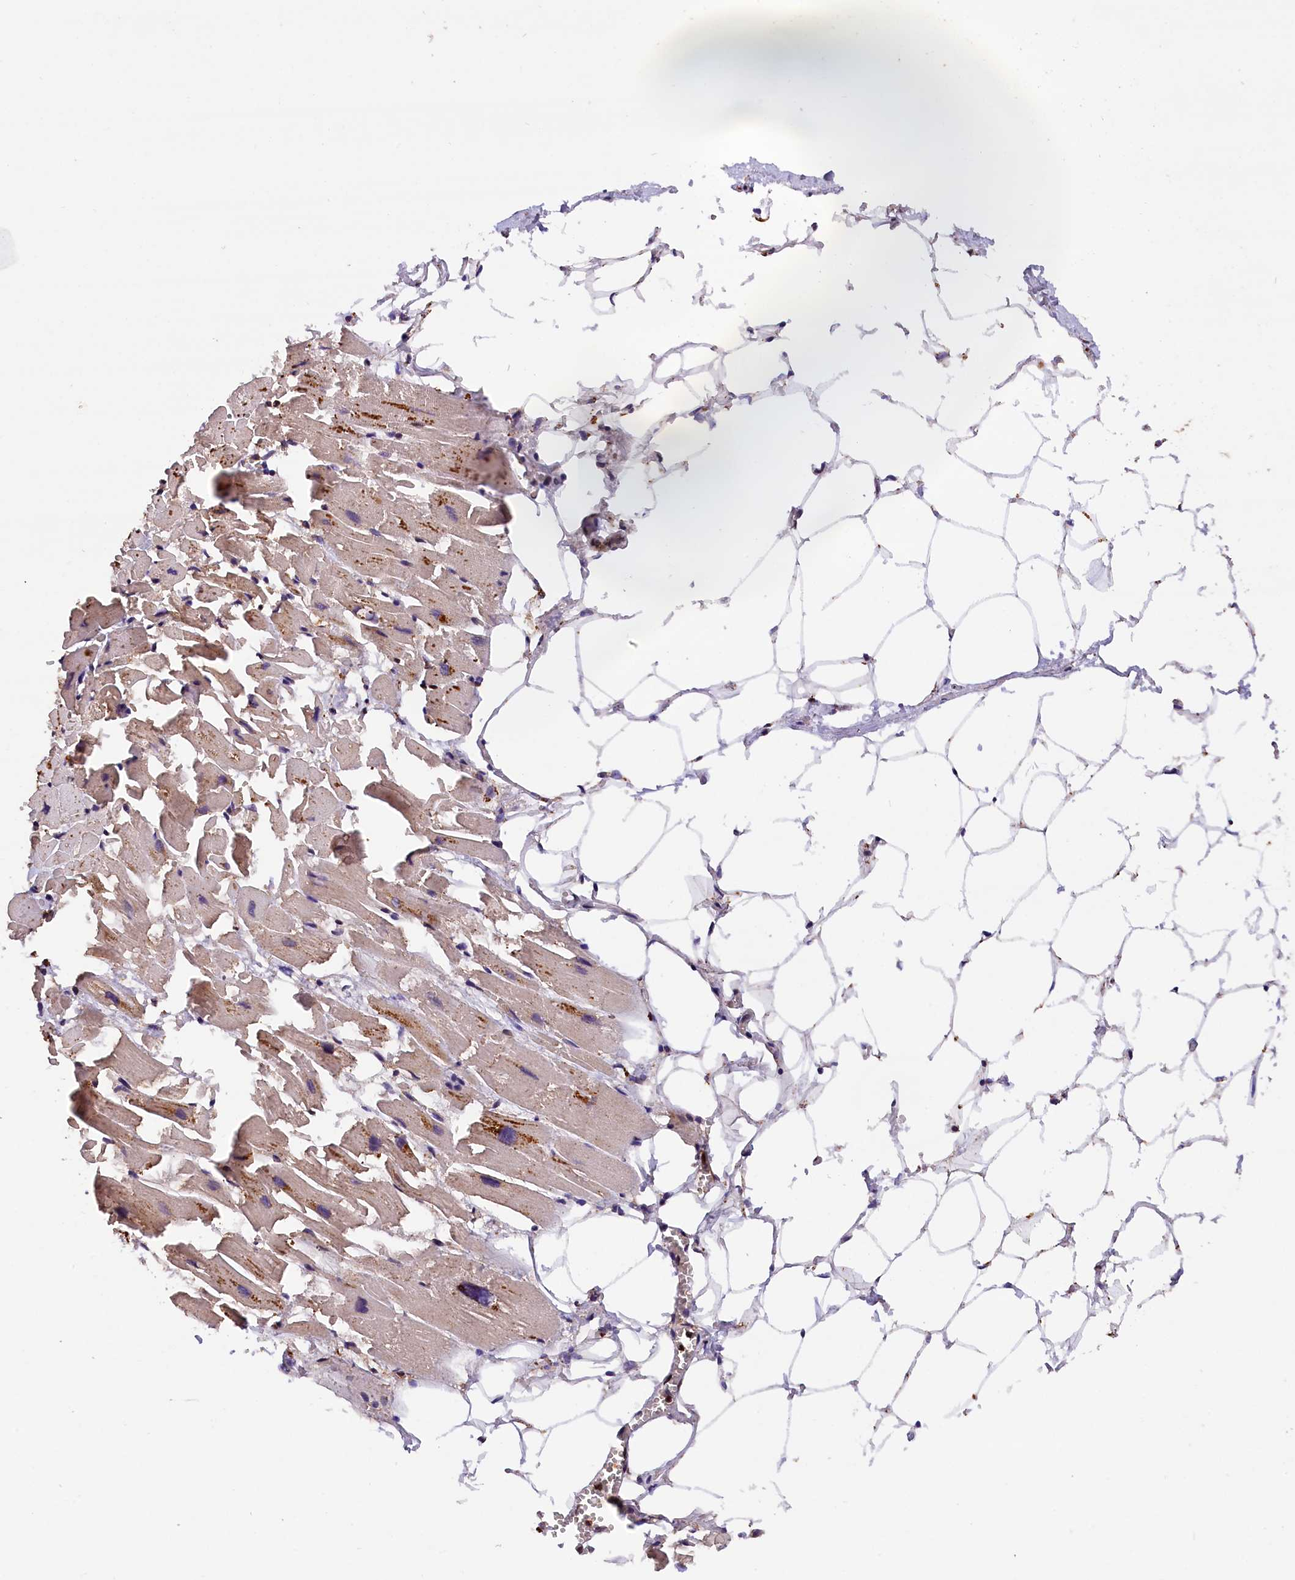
{"staining": {"intensity": "moderate", "quantity": "<25%", "location": "cytoplasmic/membranous,nuclear"}, "tissue": "heart muscle", "cell_type": "Cardiomyocytes", "image_type": "normal", "snomed": [{"axis": "morphology", "description": "Normal tissue, NOS"}, {"axis": "topography", "description": "Heart"}], "caption": "Cardiomyocytes exhibit moderate cytoplasmic/membranous,nuclear positivity in approximately <25% of cells in normal heart muscle.", "gene": "IST1", "patient": {"sex": "female", "age": 64}}